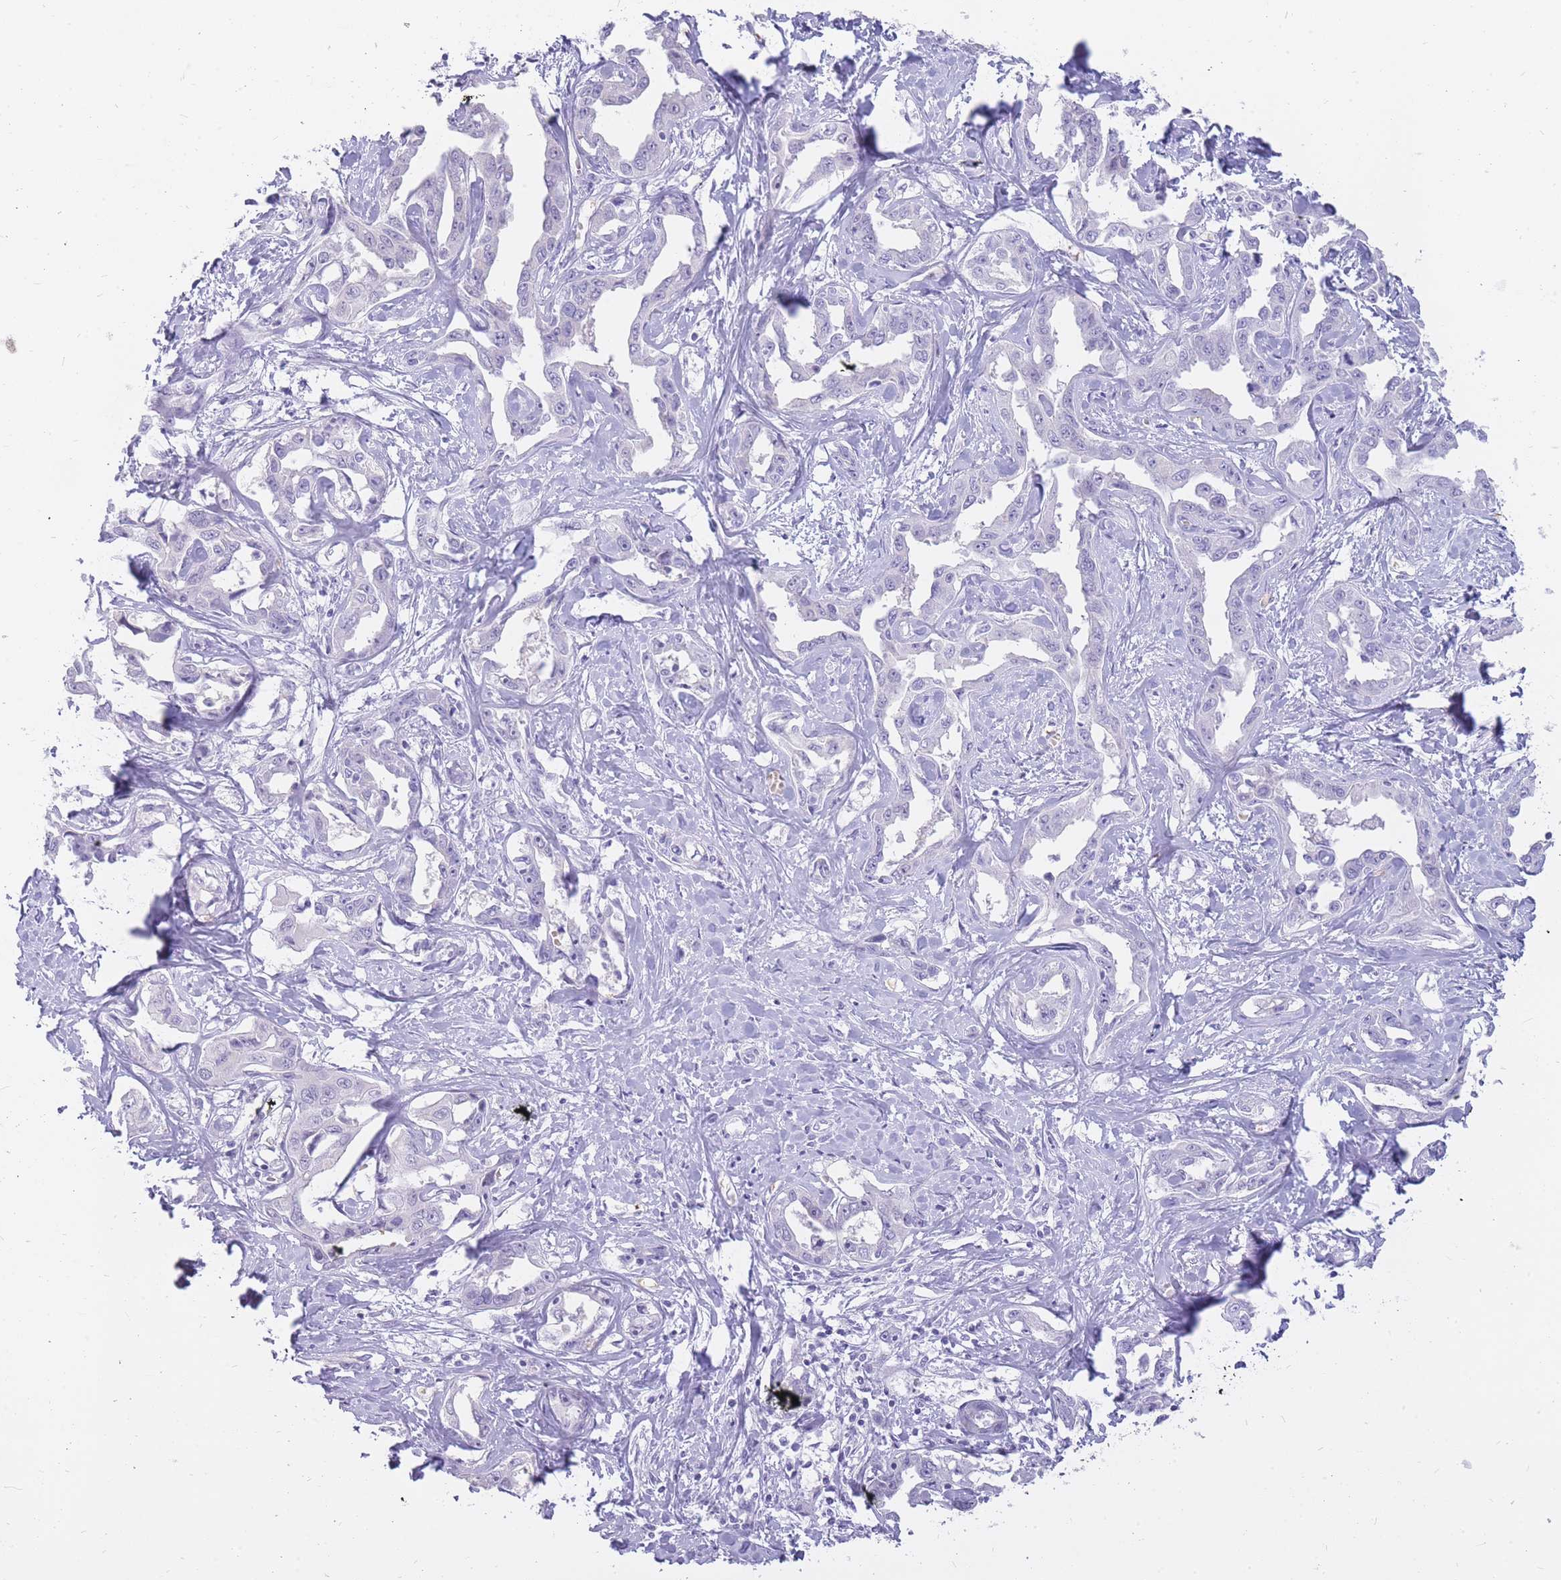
{"staining": {"intensity": "negative", "quantity": "none", "location": "none"}, "tissue": "liver cancer", "cell_type": "Tumor cells", "image_type": "cancer", "snomed": [{"axis": "morphology", "description": "Cholangiocarcinoma"}, {"axis": "topography", "description": "Liver"}], "caption": "Tumor cells show no significant protein expression in liver cancer.", "gene": "INS", "patient": {"sex": "male", "age": 59}}